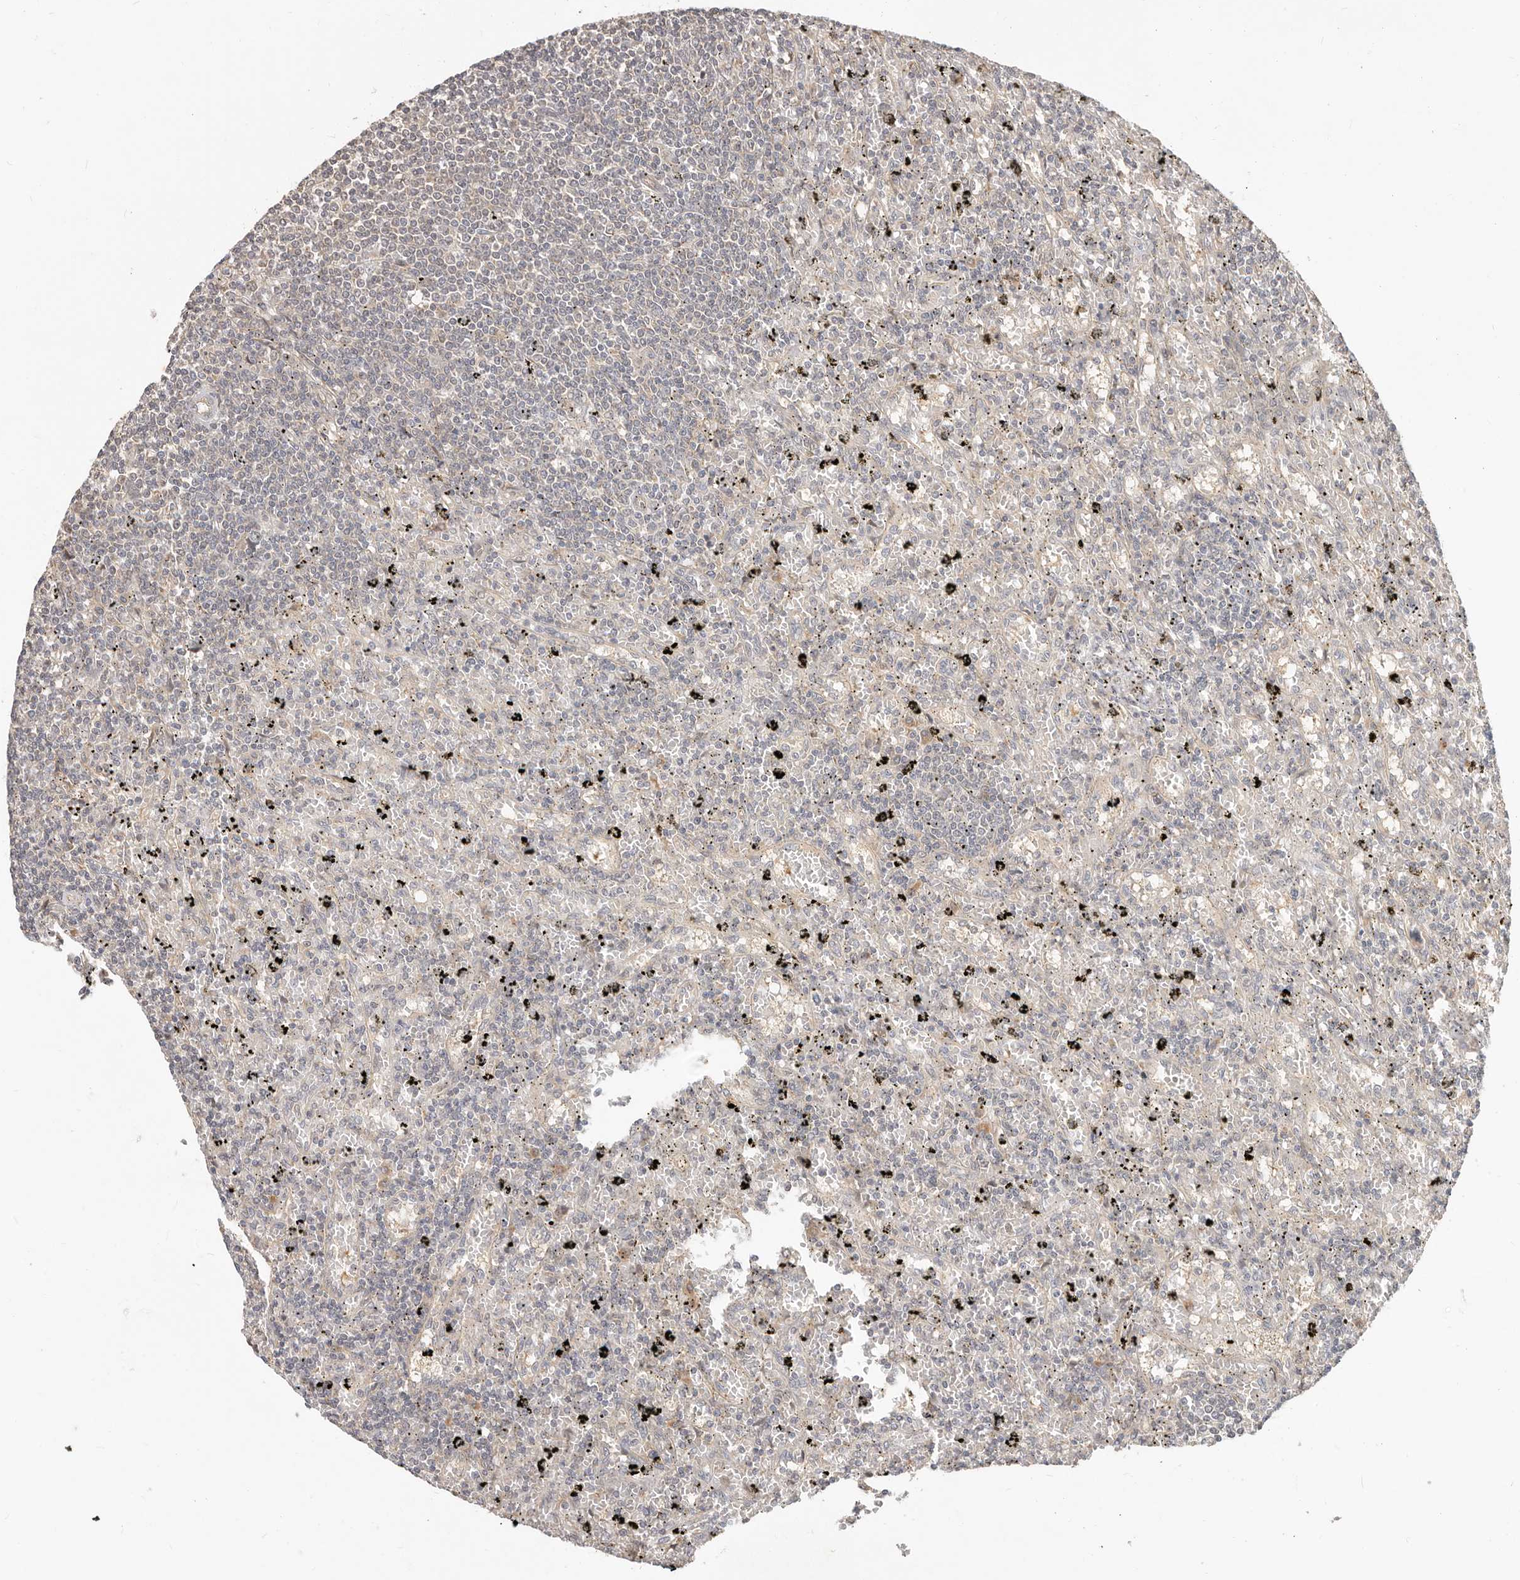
{"staining": {"intensity": "negative", "quantity": "none", "location": "none"}, "tissue": "lymphoma", "cell_type": "Tumor cells", "image_type": "cancer", "snomed": [{"axis": "morphology", "description": "Malignant lymphoma, non-Hodgkin's type, Low grade"}, {"axis": "topography", "description": "Spleen"}], "caption": "There is no significant expression in tumor cells of lymphoma. (DAB (3,3'-diaminobenzidine) immunohistochemistry with hematoxylin counter stain).", "gene": "MTFR2", "patient": {"sex": "male", "age": 76}}